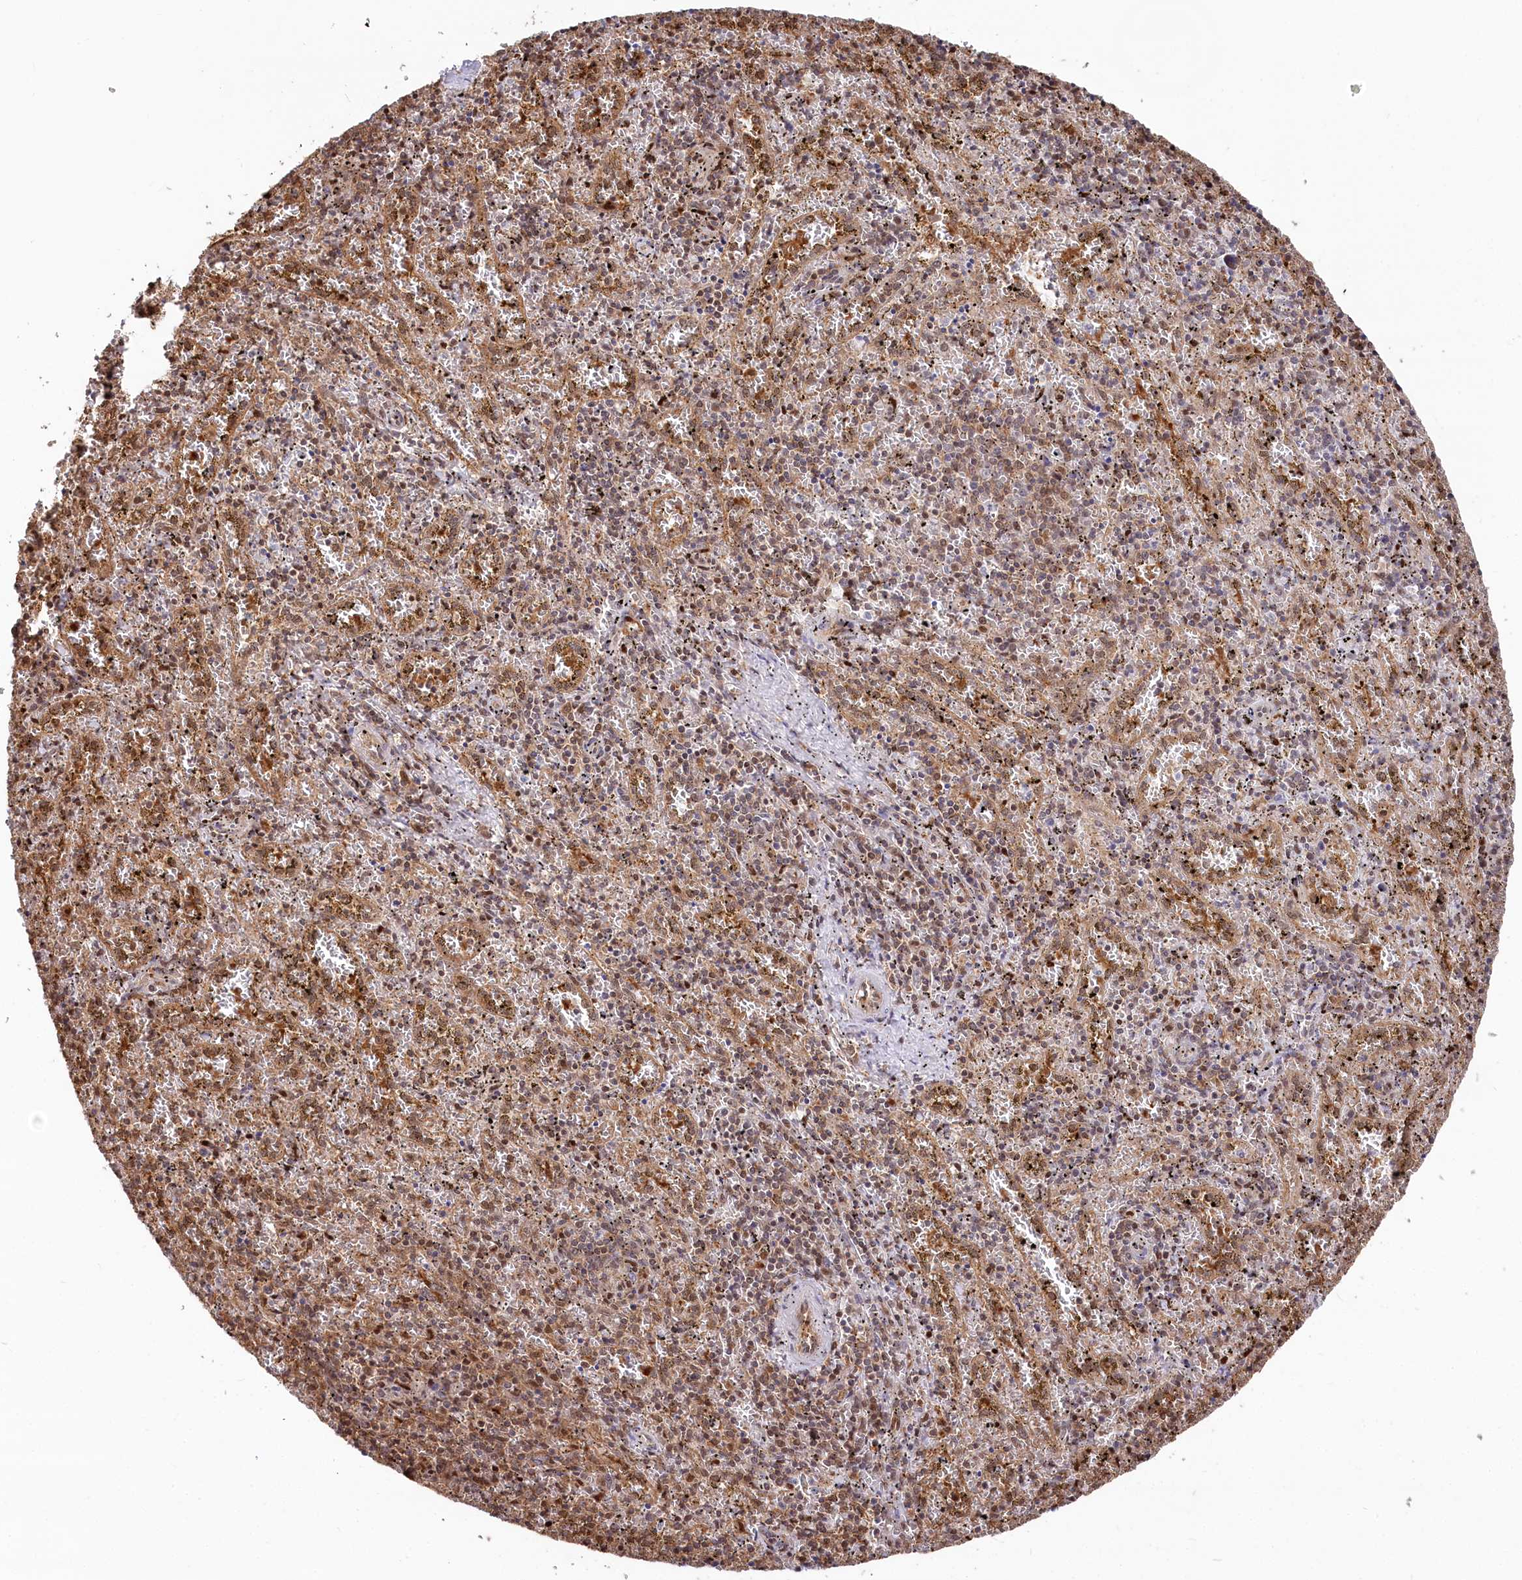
{"staining": {"intensity": "moderate", "quantity": "25%-75%", "location": "cytoplasmic/membranous,nuclear"}, "tissue": "spleen", "cell_type": "Cells in red pulp", "image_type": "normal", "snomed": [{"axis": "morphology", "description": "Normal tissue, NOS"}, {"axis": "topography", "description": "Spleen"}], "caption": "The image reveals a brown stain indicating the presence of a protein in the cytoplasmic/membranous,nuclear of cells in red pulp in spleen.", "gene": "PSMA1", "patient": {"sex": "male", "age": 11}}